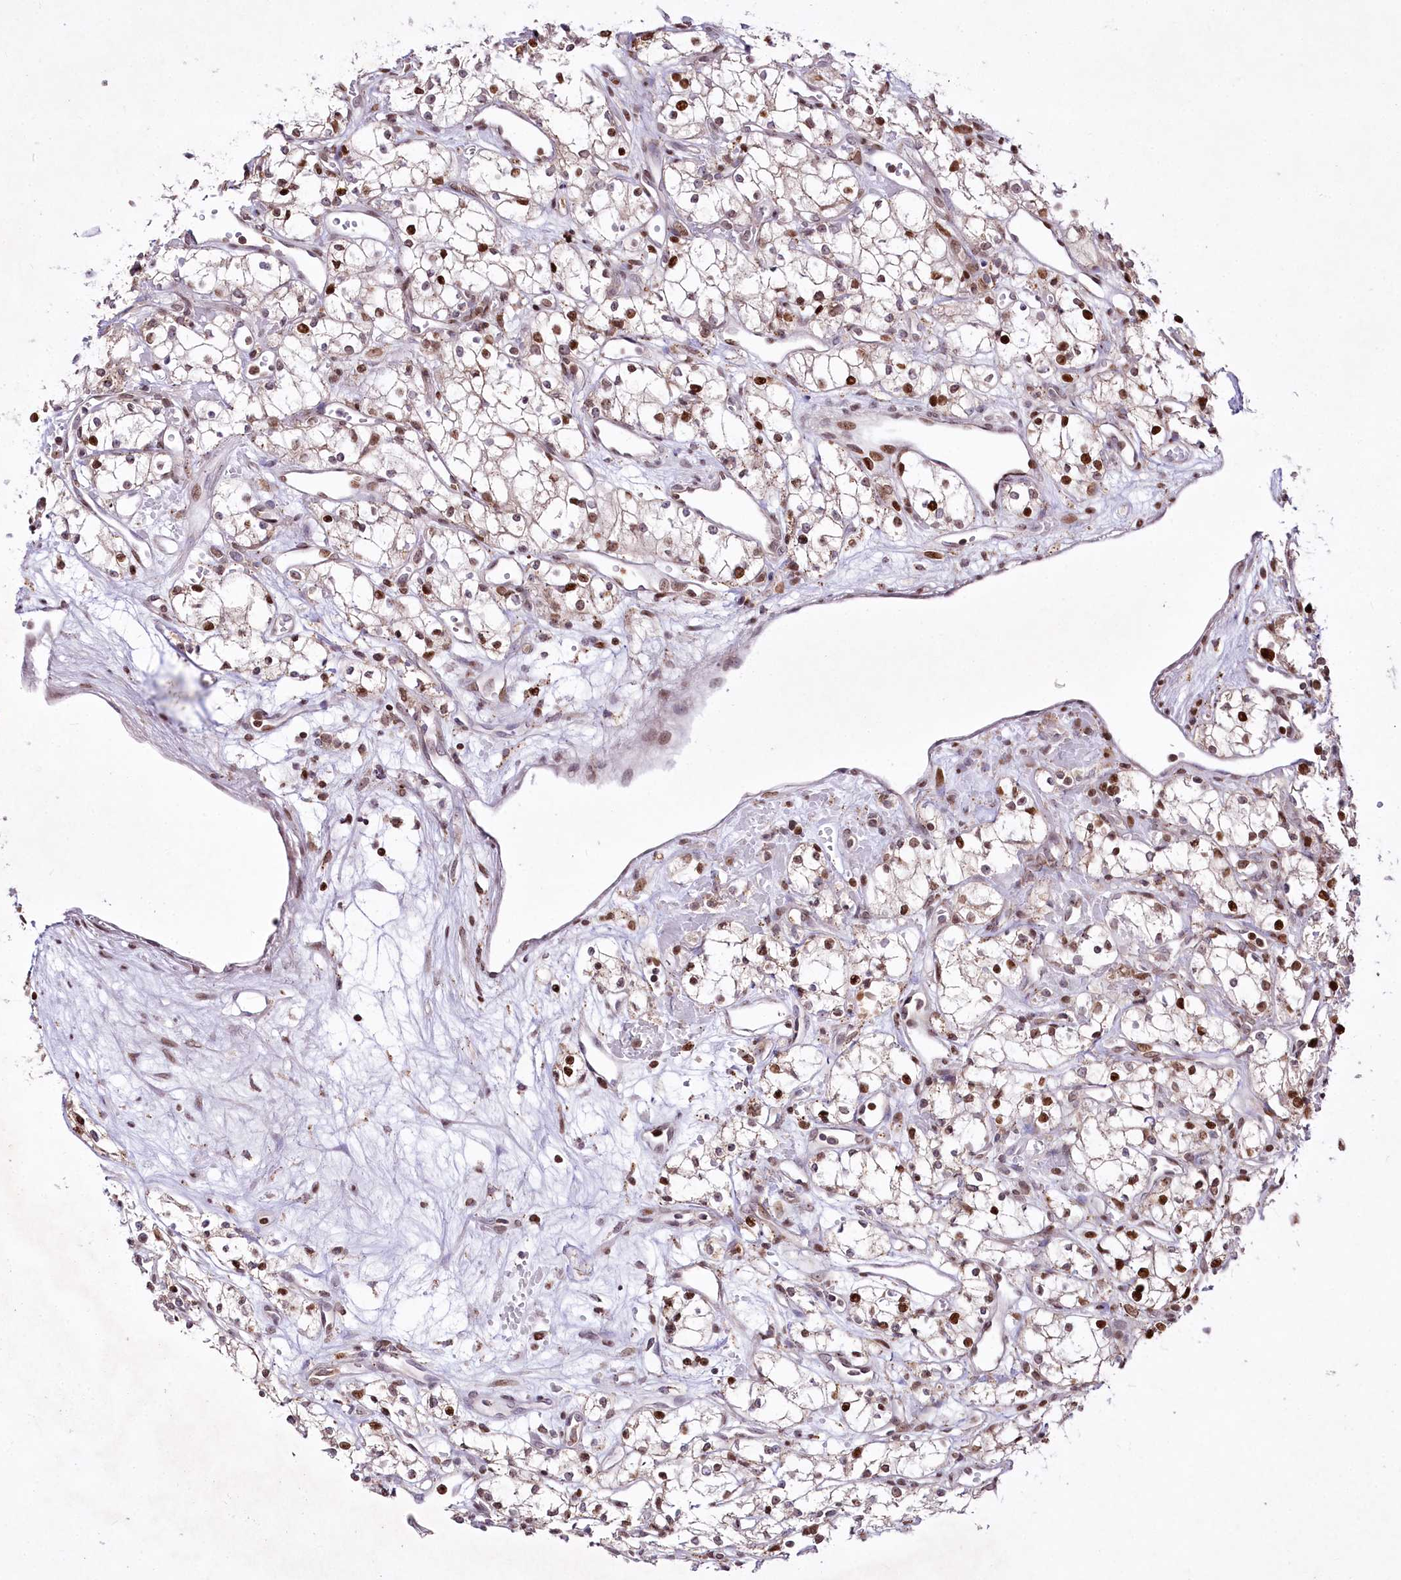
{"staining": {"intensity": "strong", "quantity": "25%-75%", "location": "nuclear"}, "tissue": "renal cancer", "cell_type": "Tumor cells", "image_type": "cancer", "snomed": [{"axis": "morphology", "description": "Adenocarcinoma, NOS"}, {"axis": "topography", "description": "Kidney"}], "caption": "Immunohistochemistry micrograph of neoplastic tissue: renal cancer (adenocarcinoma) stained using IHC exhibits high levels of strong protein expression localized specifically in the nuclear of tumor cells, appearing as a nuclear brown color.", "gene": "ZFYVE27", "patient": {"sex": "male", "age": 59}}